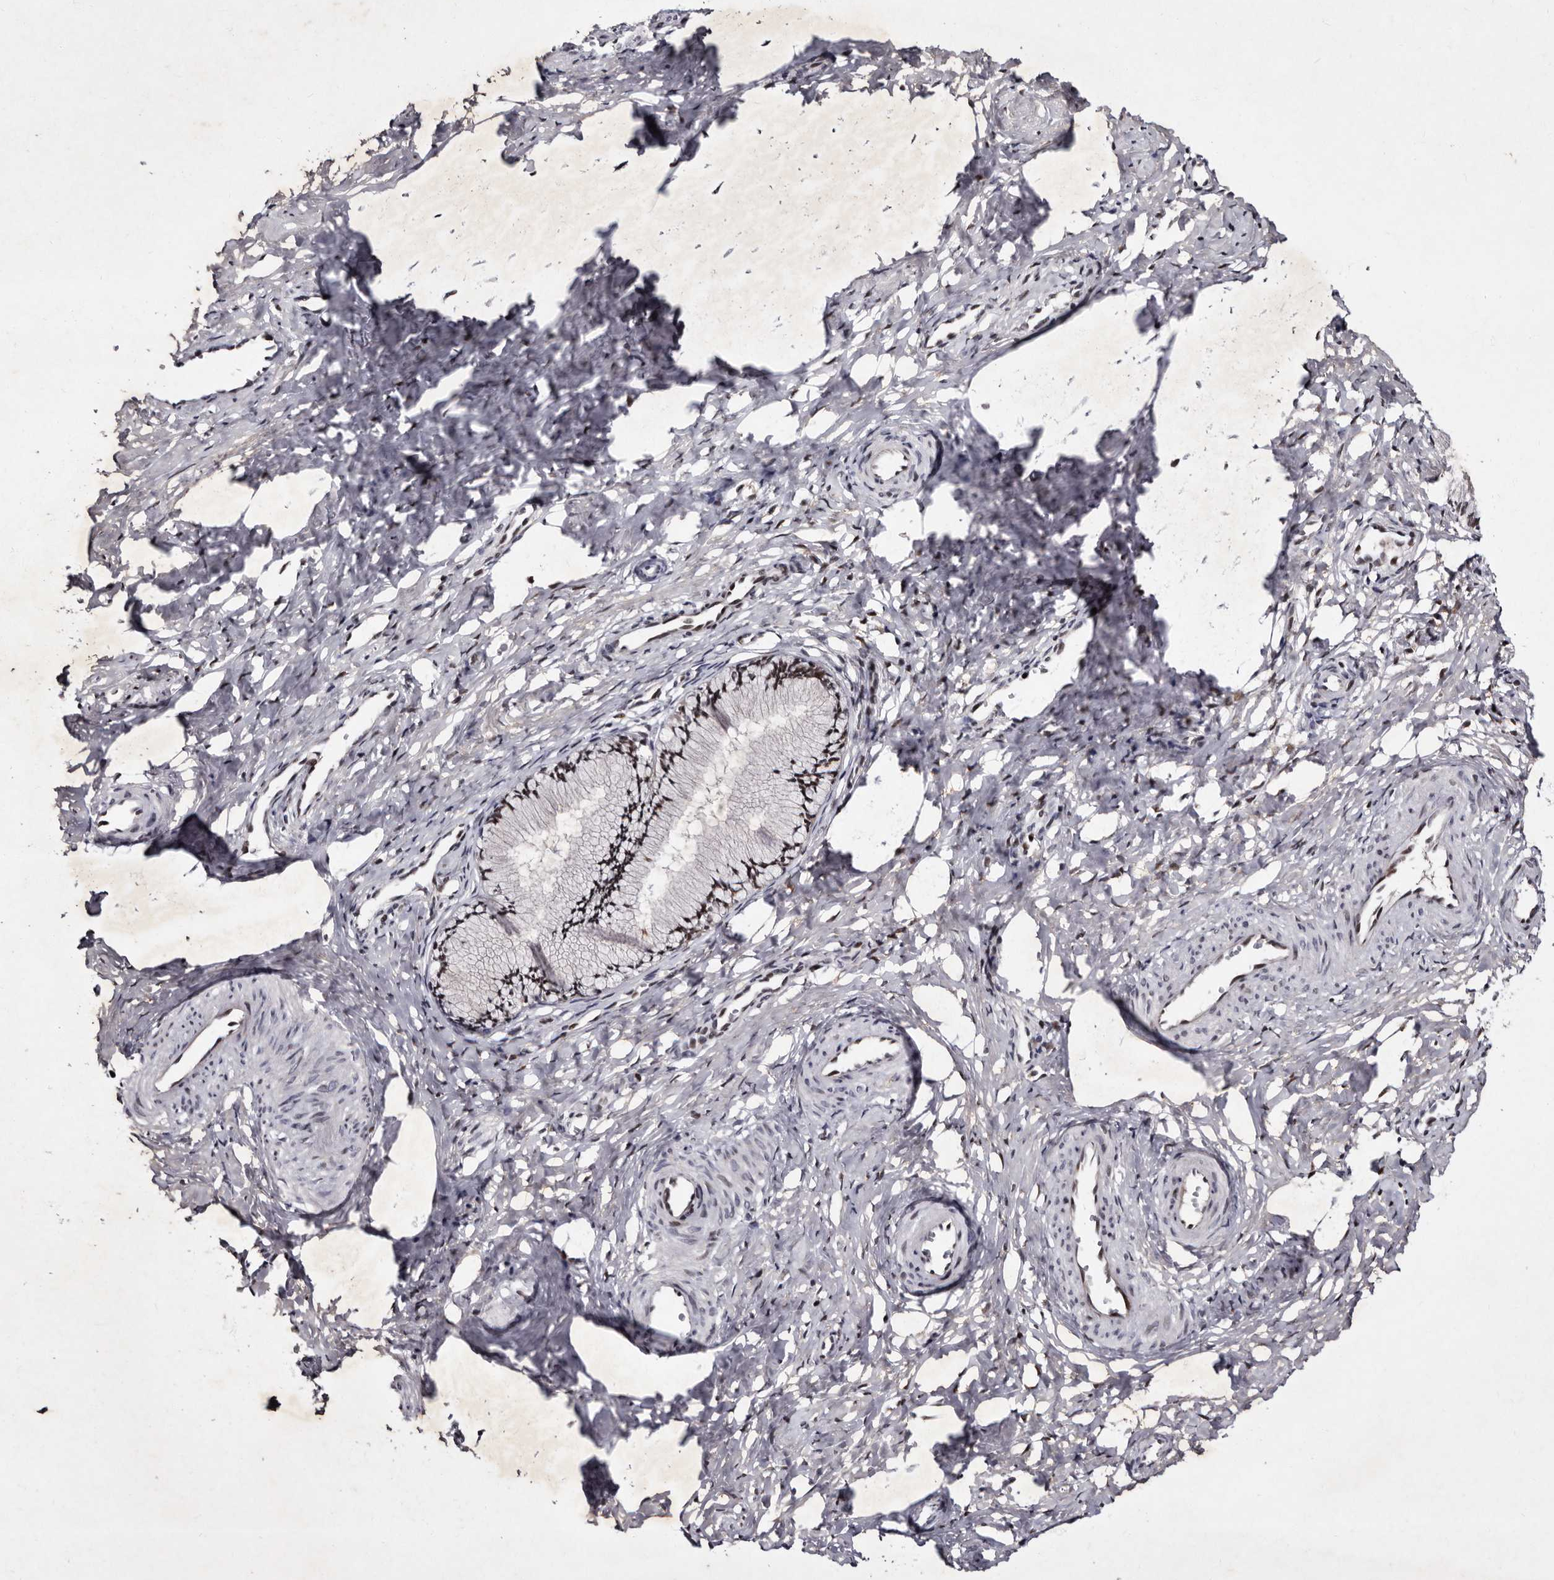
{"staining": {"intensity": "weak", "quantity": "<25%", "location": "nuclear"}, "tissue": "cervix", "cell_type": "Glandular cells", "image_type": "normal", "snomed": [{"axis": "morphology", "description": "Normal tissue, NOS"}, {"axis": "topography", "description": "Cervix"}], "caption": "IHC micrograph of unremarkable cervix stained for a protein (brown), which exhibits no expression in glandular cells.", "gene": "TNKS", "patient": {"sex": "female", "age": 27}}